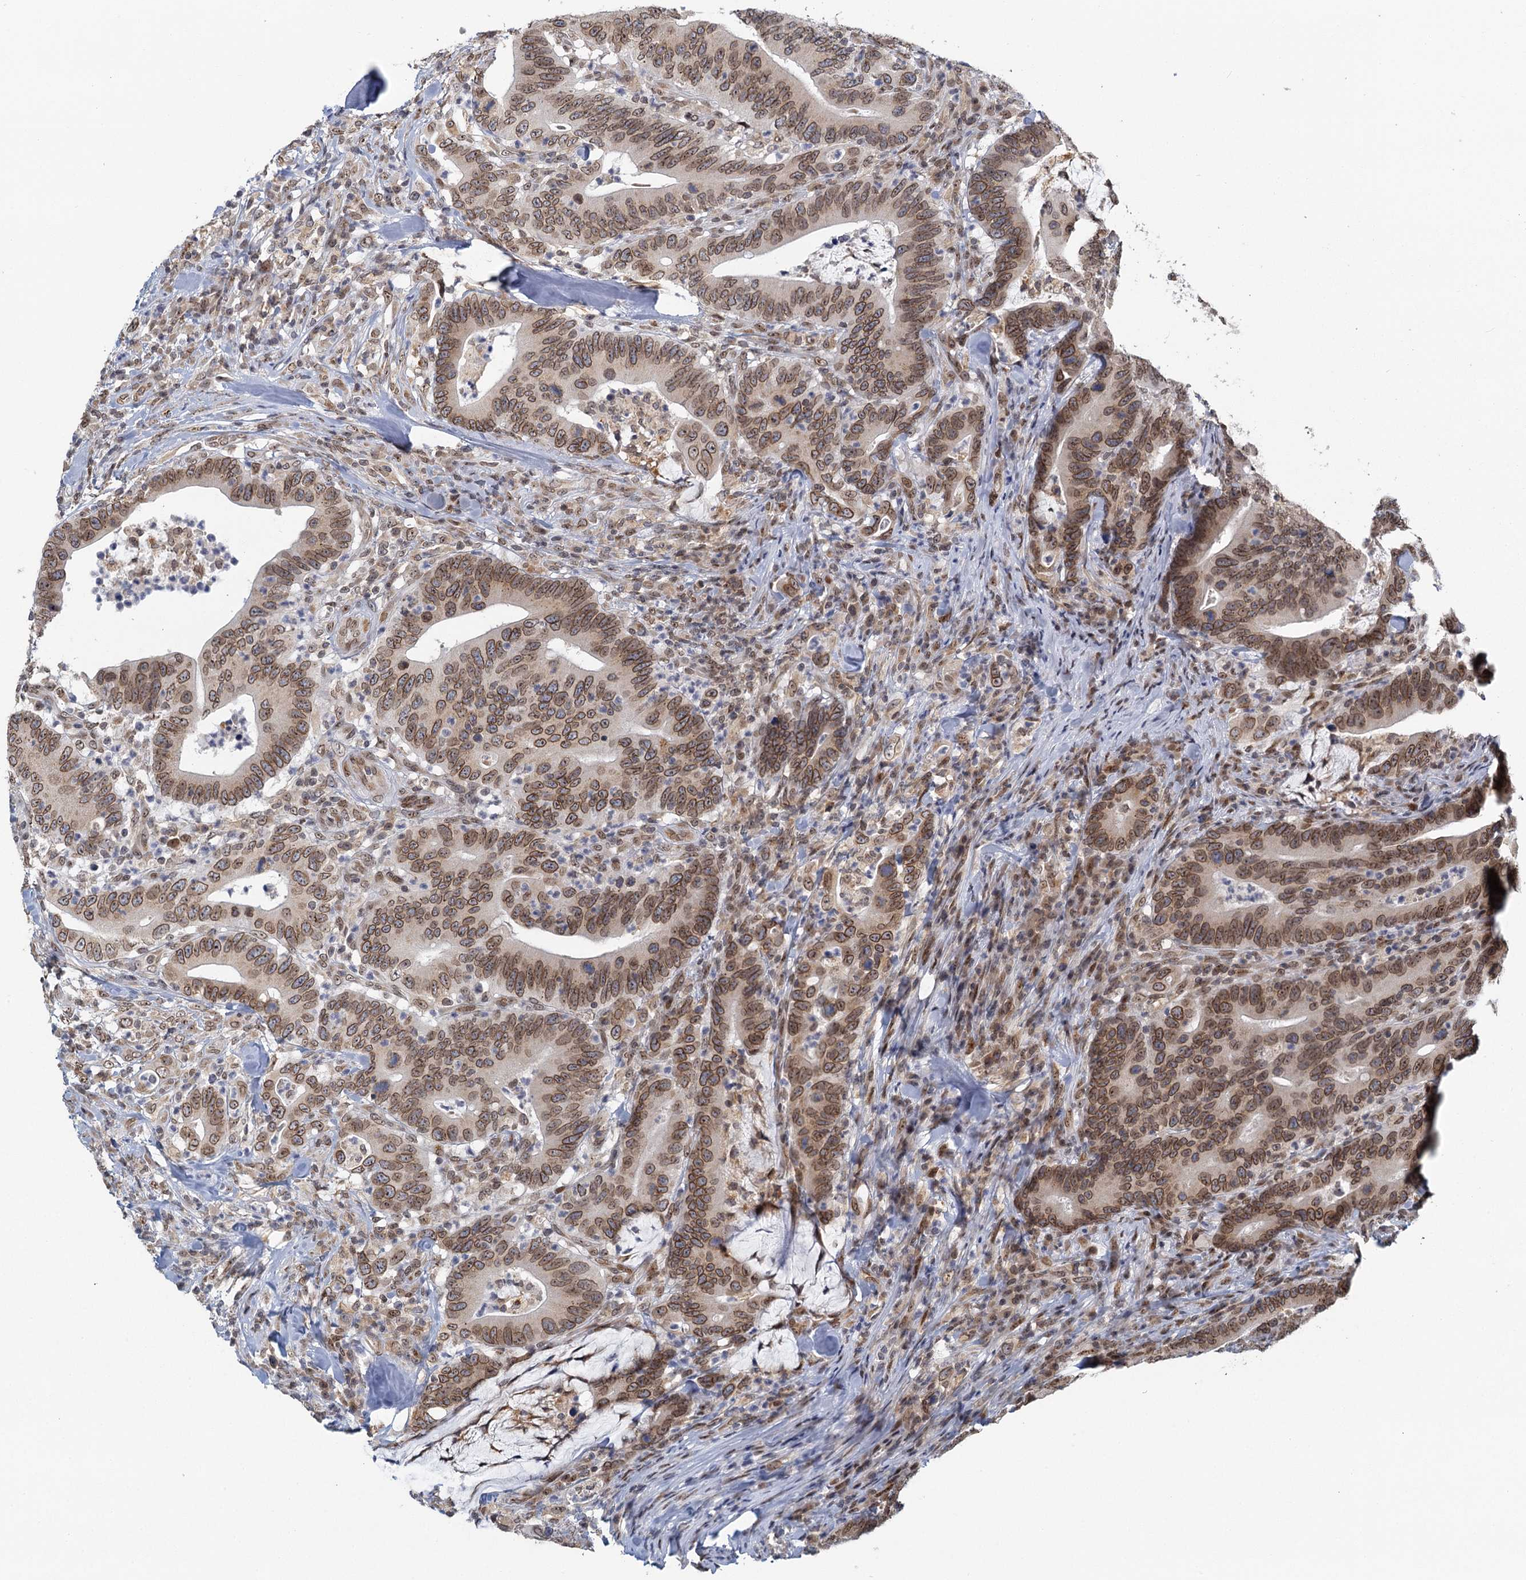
{"staining": {"intensity": "moderate", "quantity": ">75%", "location": "cytoplasmic/membranous,nuclear"}, "tissue": "colorectal cancer", "cell_type": "Tumor cells", "image_type": "cancer", "snomed": [{"axis": "morphology", "description": "Adenocarcinoma, NOS"}, {"axis": "topography", "description": "Colon"}], "caption": "The histopathology image reveals staining of colorectal adenocarcinoma, revealing moderate cytoplasmic/membranous and nuclear protein staining (brown color) within tumor cells.", "gene": "TREX1", "patient": {"sex": "female", "age": 66}}